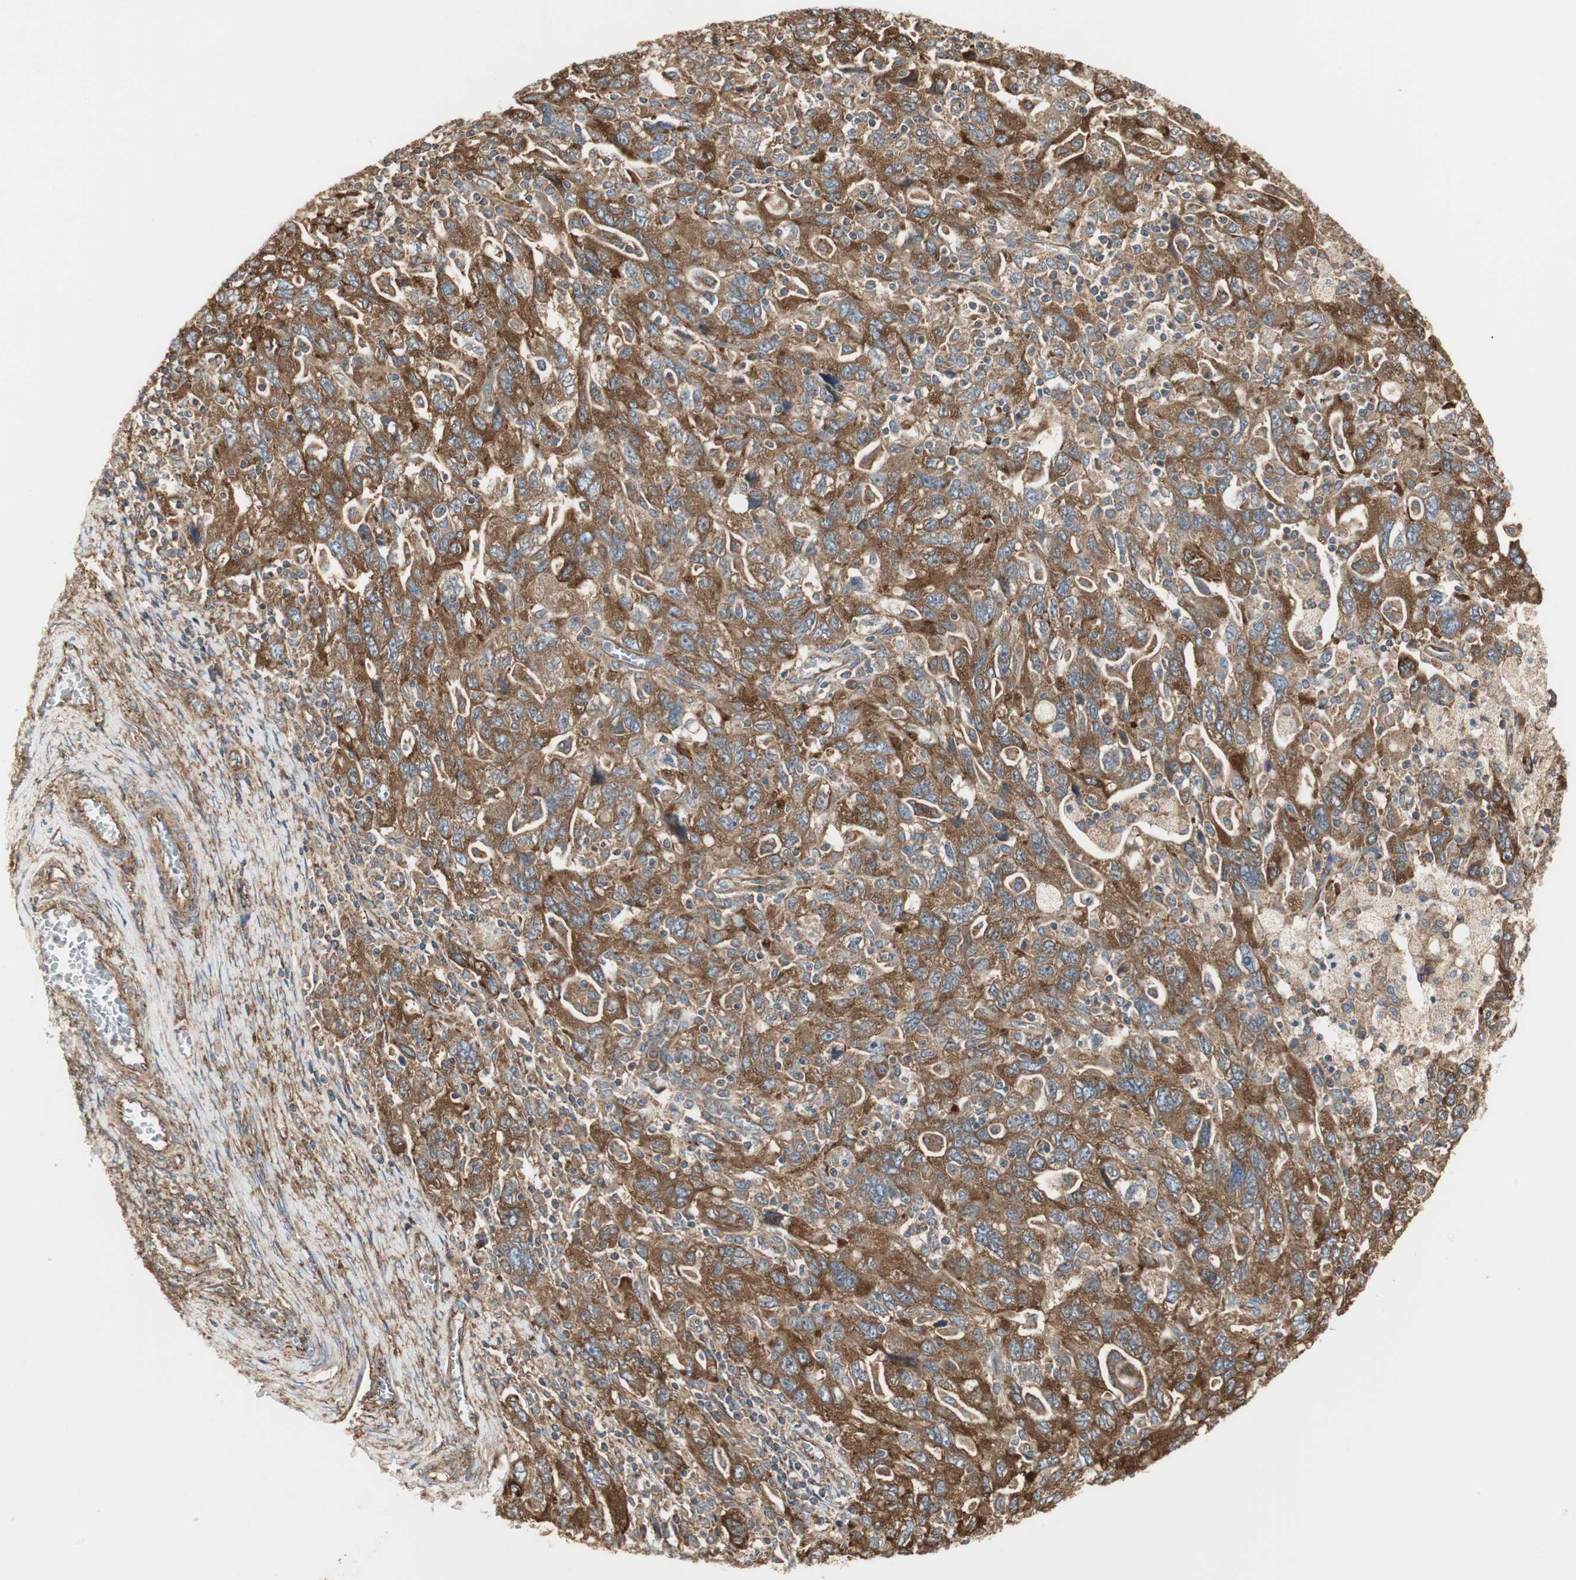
{"staining": {"intensity": "strong", "quantity": ">75%", "location": "cytoplasmic/membranous"}, "tissue": "ovarian cancer", "cell_type": "Tumor cells", "image_type": "cancer", "snomed": [{"axis": "morphology", "description": "Carcinoma, NOS"}, {"axis": "morphology", "description": "Cystadenocarcinoma, serous, NOS"}, {"axis": "topography", "description": "Ovary"}], "caption": "Tumor cells show high levels of strong cytoplasmic/membranous staining in approximately >75% of cells in human ovarian cancer (serous cystadenocarcinoma).", "gene": "H6PD", "patient": {"sex": "female", "age": 69}}